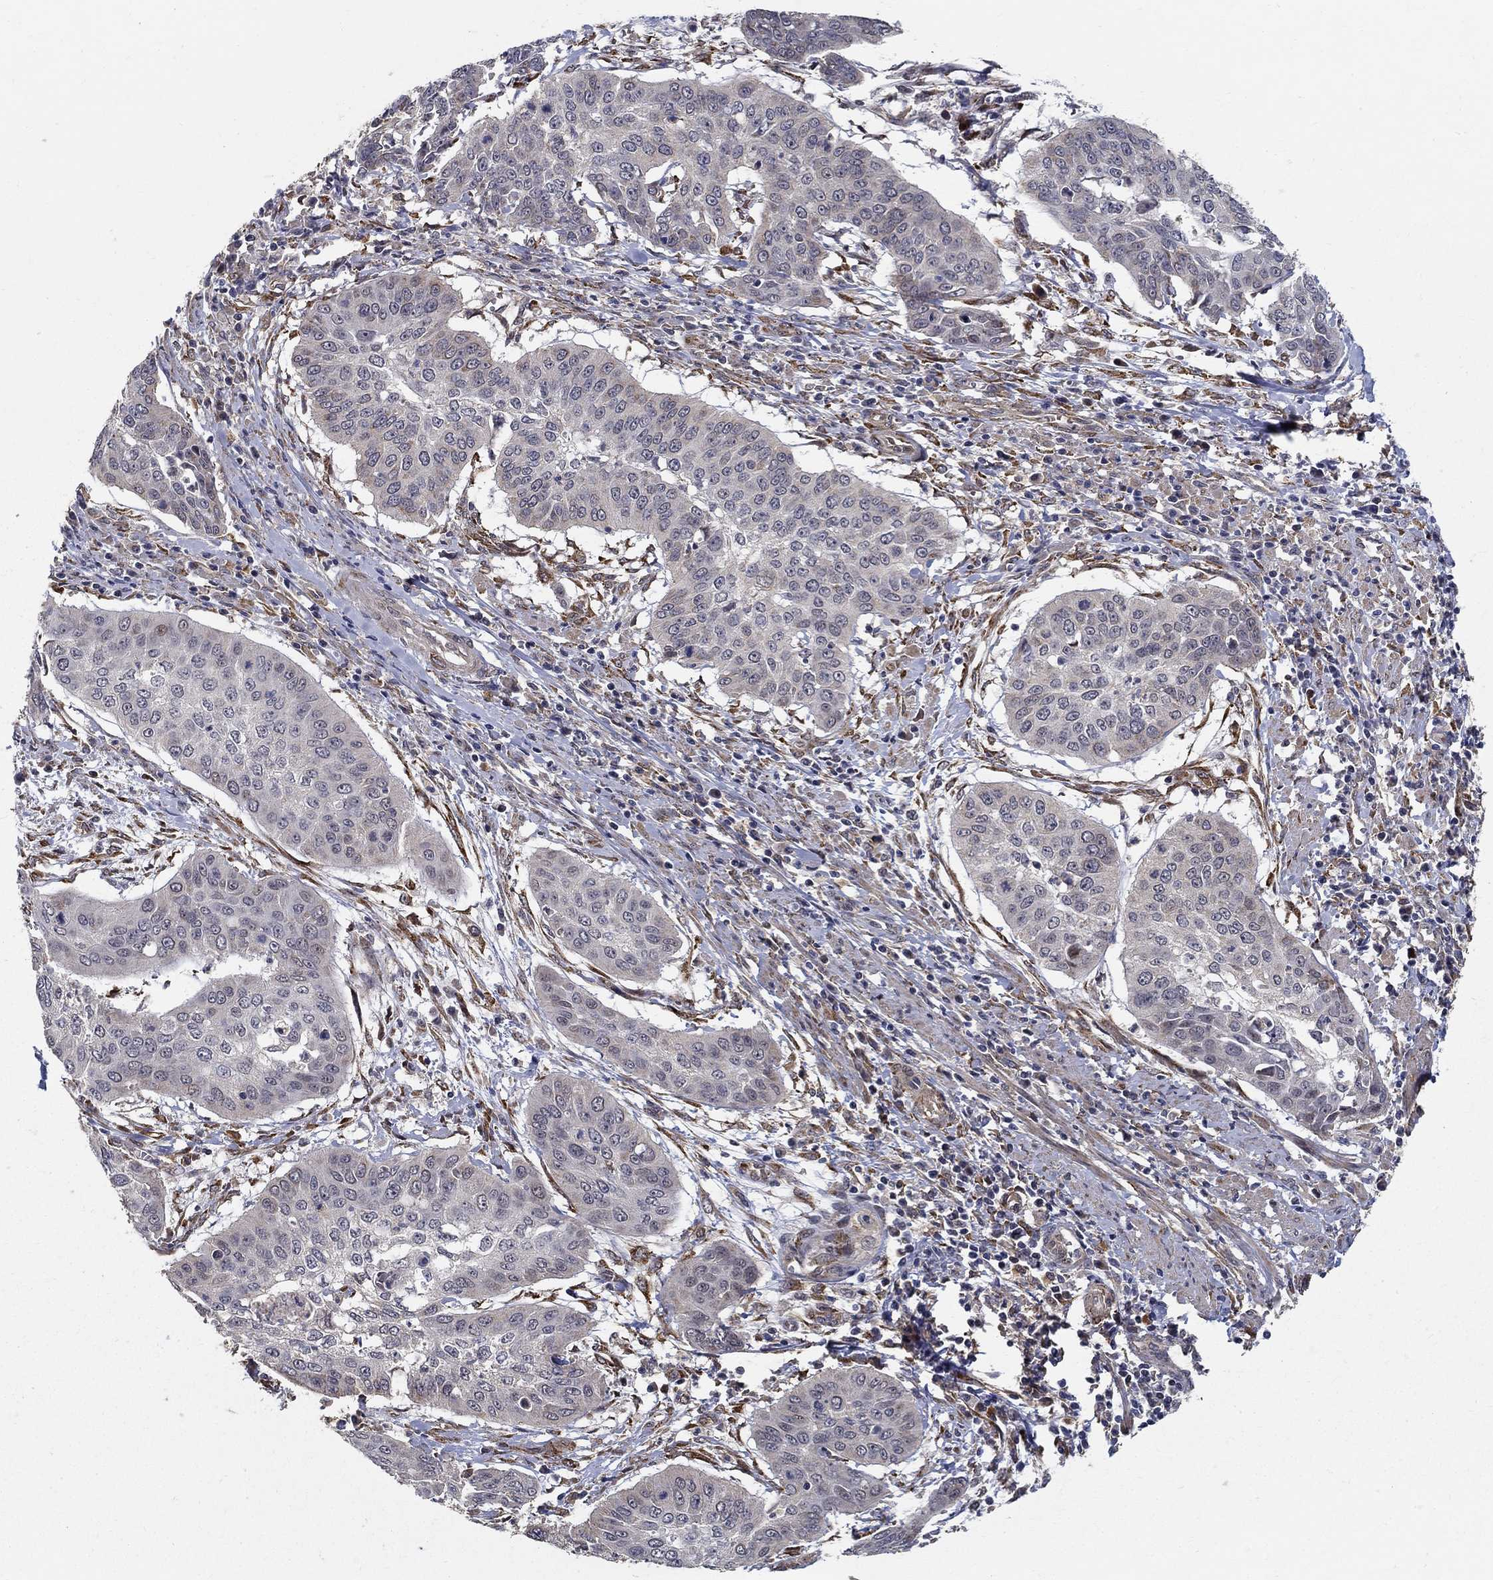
{"staining": {"intensity": "negative", "quantity": "none", "location": "none"}, "tissue": "cervical cancer", "cell_type": "Tumor cells", "image_type": "cancer", "snomed": [{"axis": "morphology", "description": "Squamous cell carcinoma, NOS"}, {"axis": "topography", "description": "Cervix"}], "caption": "Tumor cells are negative for brown protein staining in cervical squamous cell carcinoma. (DAB (3,3'-diaminobenzidine) IHC with hematoxylin counter stain).", "gene": "ZNF594", "patient": {"sex": "female", "age": 39}}